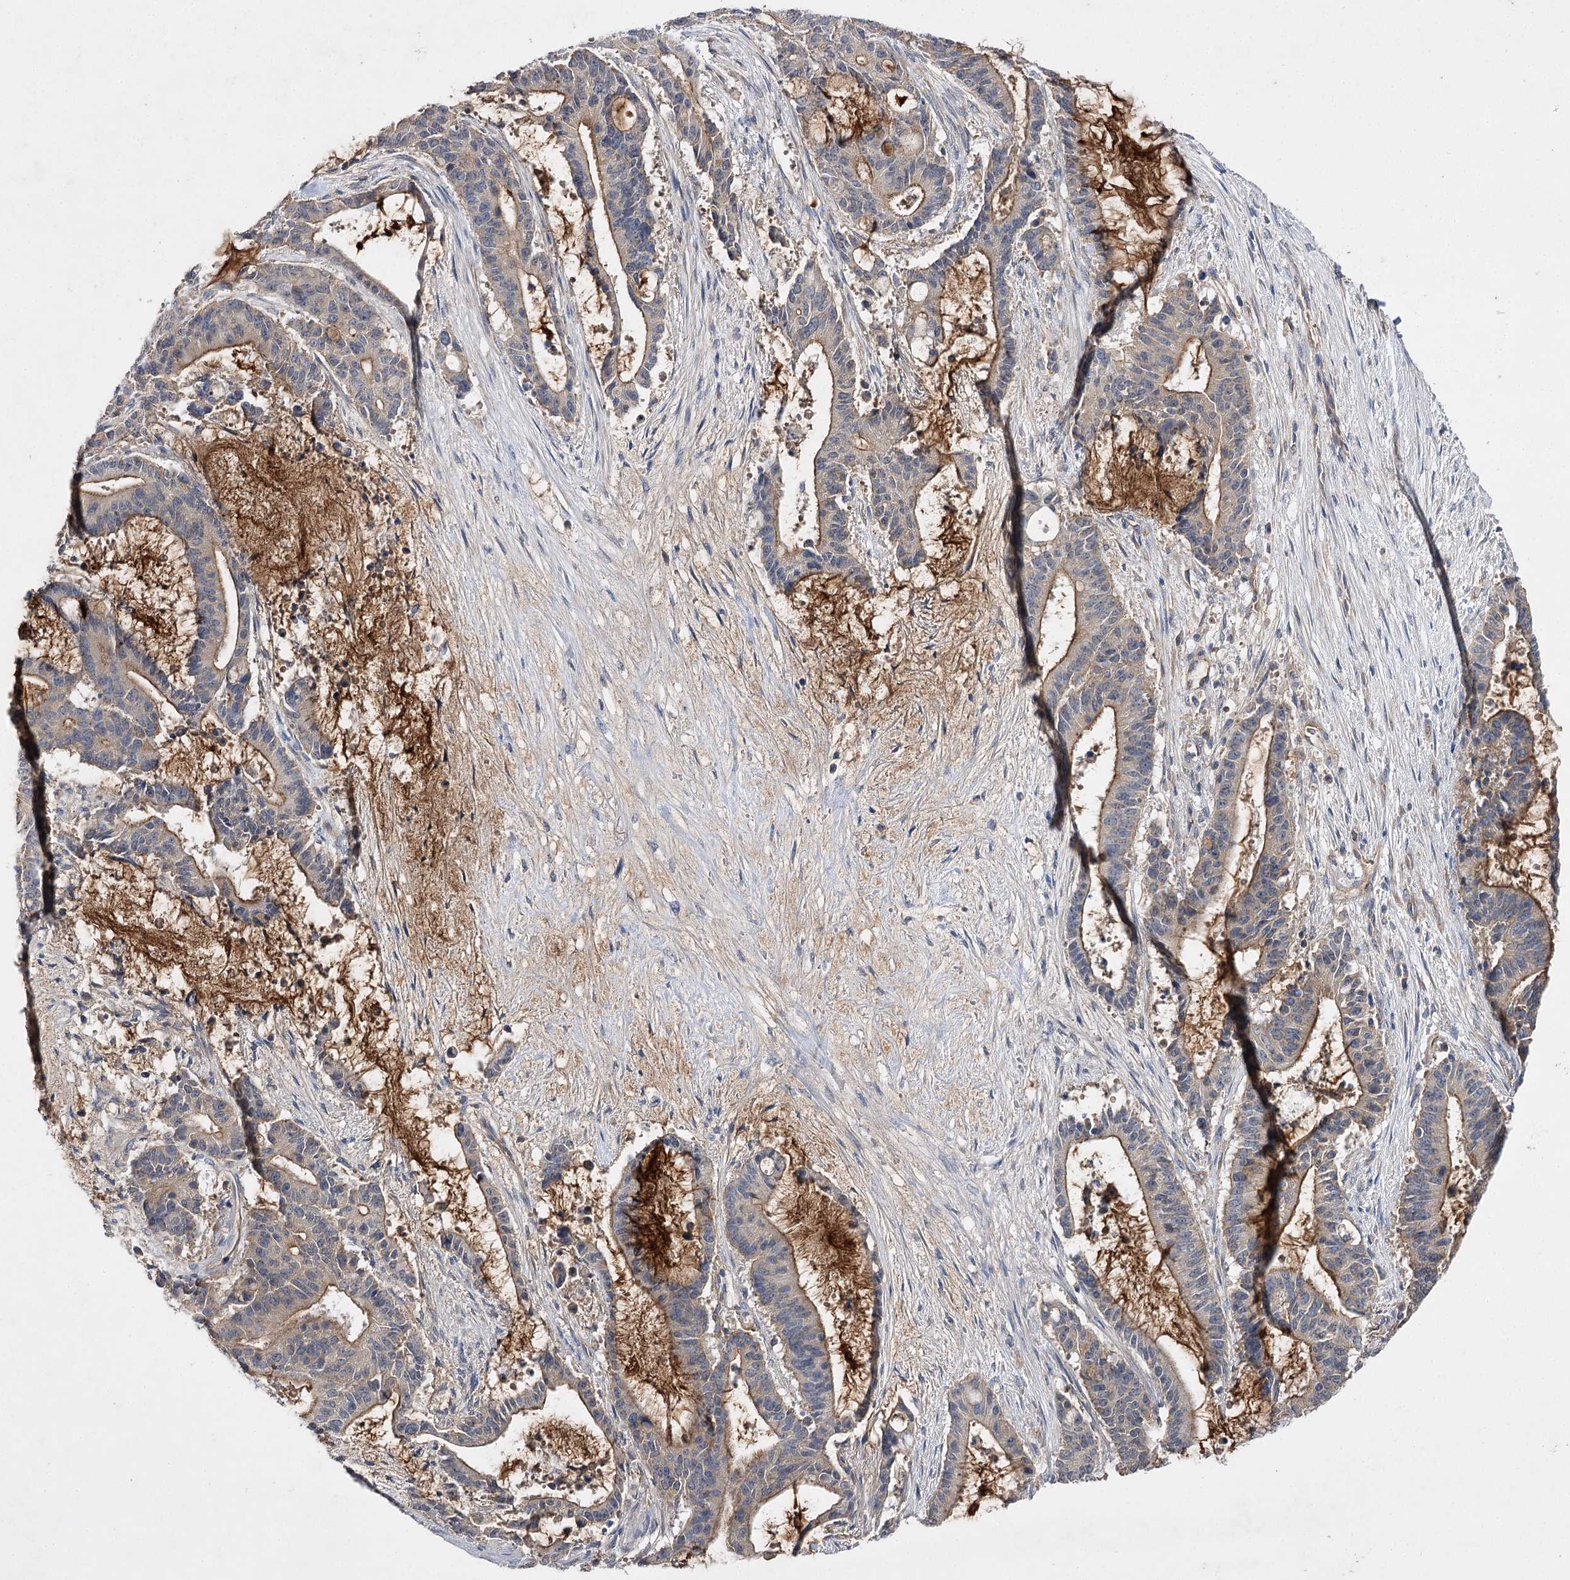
{"staining": {"intensity": "moderate", "quantity": "25%-75%", "location": "cytoplasmic/membranous"}, "tissue": "liver cancer", "cell_type": "Tumor cells", "image_type": "cancer", "snomed": [{"axis": "morphology", "description": "Normal tissue, NOS"}, {"axis": "morphology", "description": "Cholangiocarcinoma"}, {"axis": "topography", "description": "Liver"}, {"axis": "topography", "description": "Peripheral nerve tissue"}], "caption": "Immunohistochemical staining of liver cancer demonstrates medium levels of moderate cytoplasmic/membranous staining in about 25%-75% of tumor cells.", "gene": "BCR", "patient": {"sex": "female", "age": 73}}